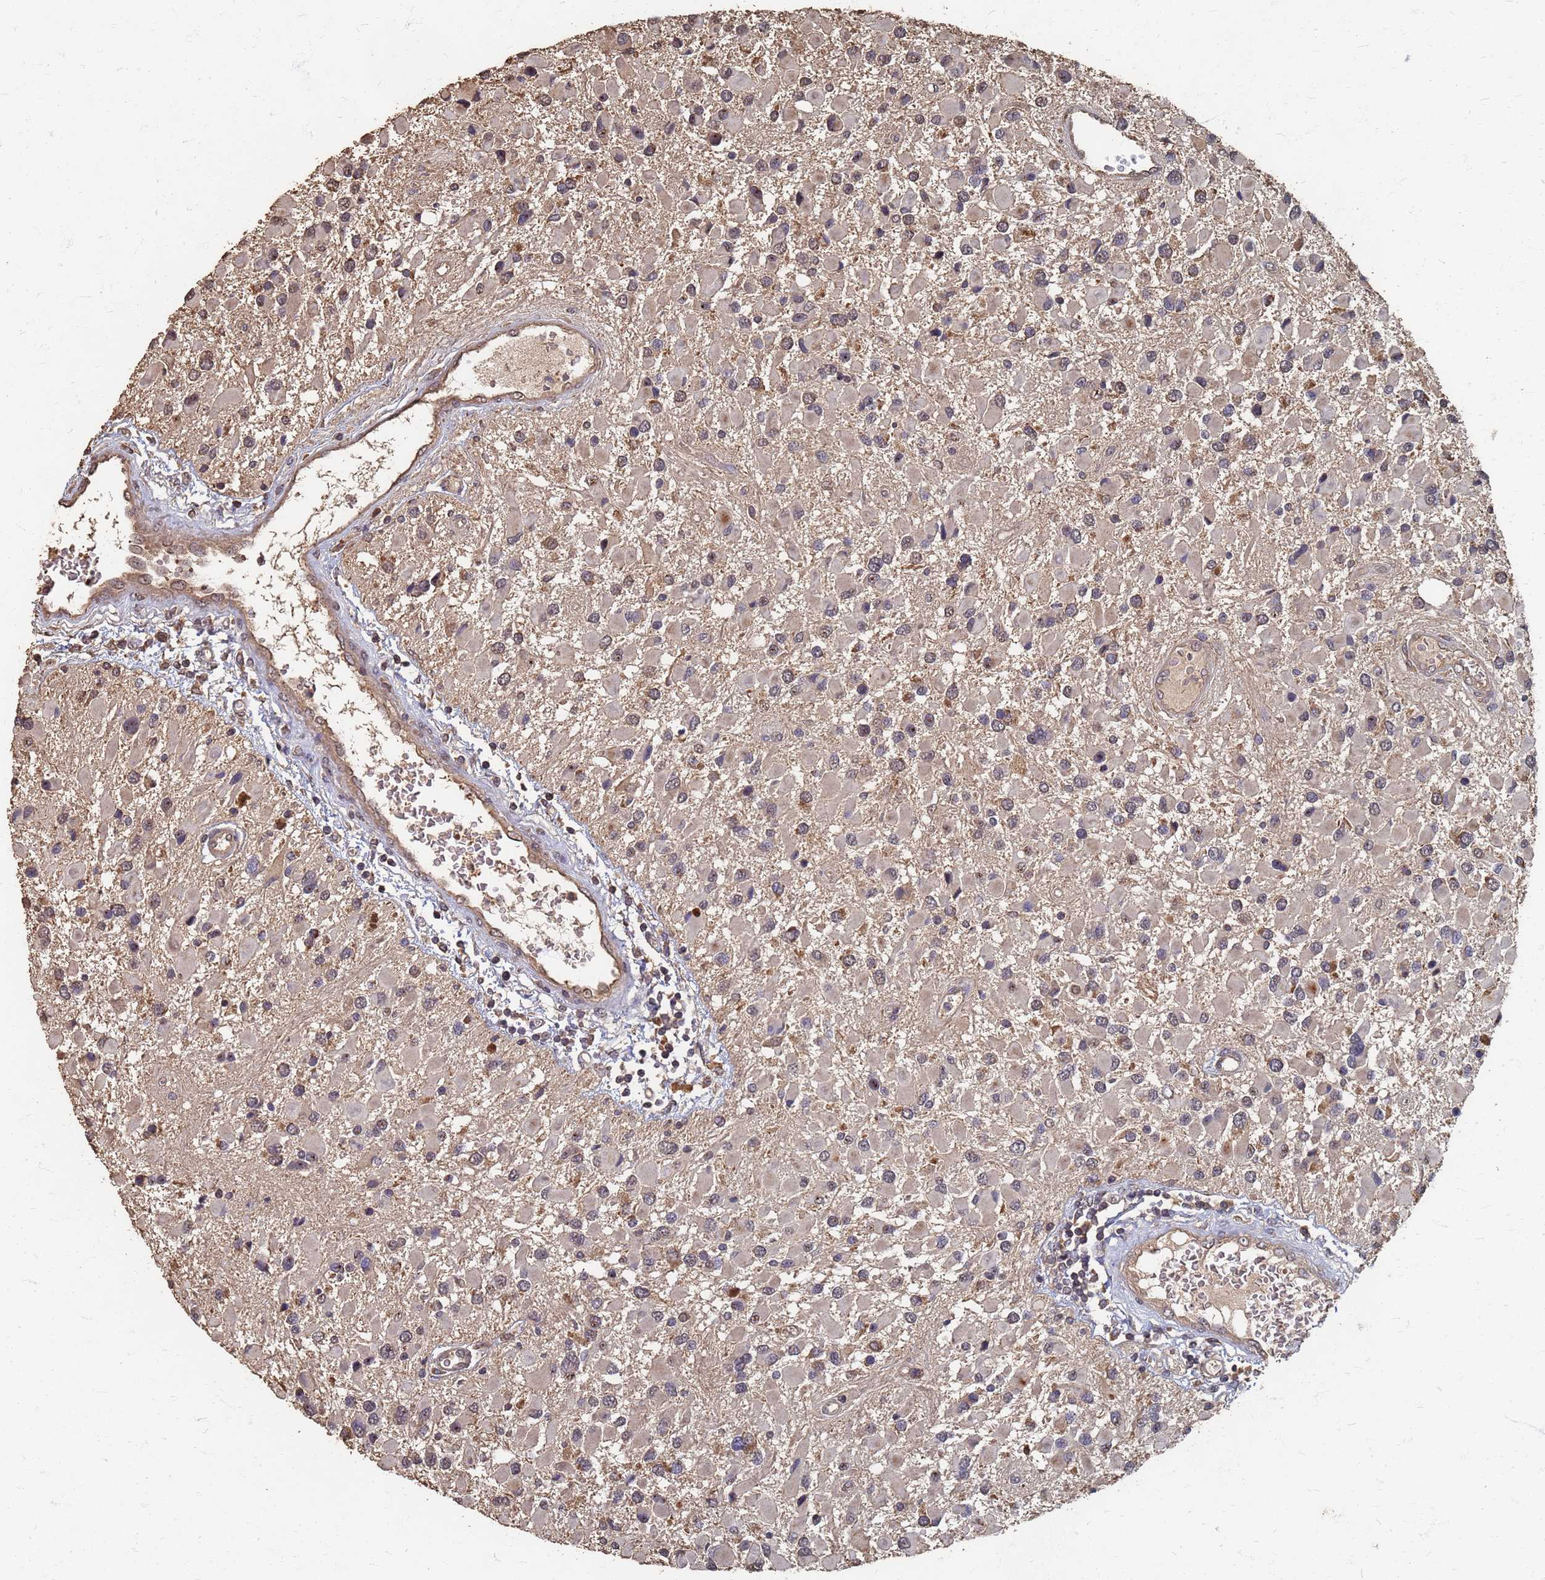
{"staining": {"intensity": "moderate", "quantity": "<25%", "location": "cytoplasmic/membranous"}, "tissue": "glioma", "cell_type": "Tumor cells", "image_type": "cancer", "snomed": [{"axis": "morphology", "description": "Glioma, malignant, High grade"}, {"axis": "topography", "description": "Brain"}], "caption": "An image showing moderate cytoplasmic/membranous expression in about <25% of tumor cells in glioma, as visualized by brown immunohistochemical staining.", "gene": "DPH5", "patient": {"sex": "male", "age": 53}}